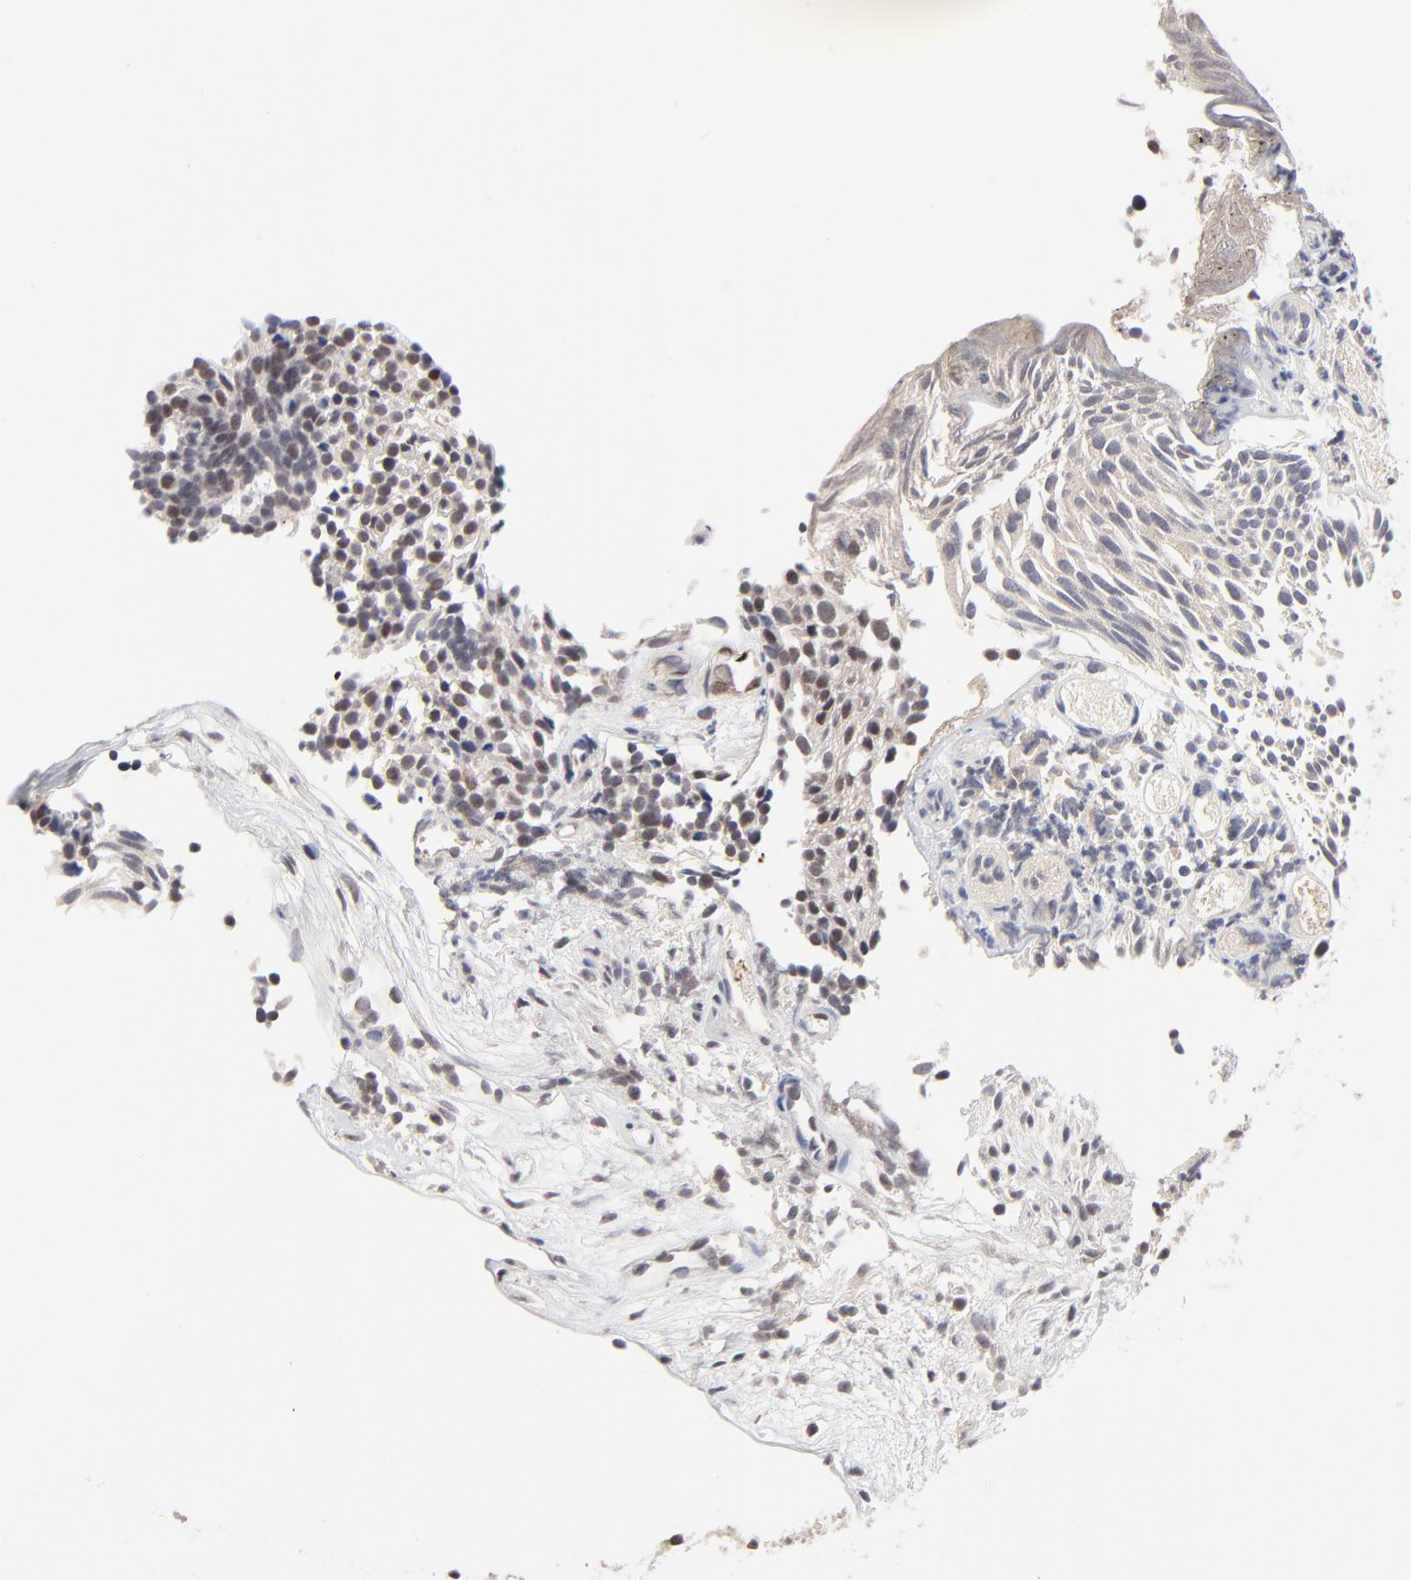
{"staining": {"intensity": "weak", "quantity": "<25%", "location": "cytoplasmic/membranous"}, "tissue": "urothelial cancer", "cell_type": "Tumor cells", "image_type": "cancer", "snomed": [{"axis": "morphology", "description": "Urothelial carcinoma, Low grade"}, {"axis": "topography", "description": "Urinary bladder"}], "caption": "This is a histopathology image of IHC staining of urothelial cancer, which shows no staining in tumor cells.", "gene": "CASP10", "patient": {"sex": "male", "age": 85}}